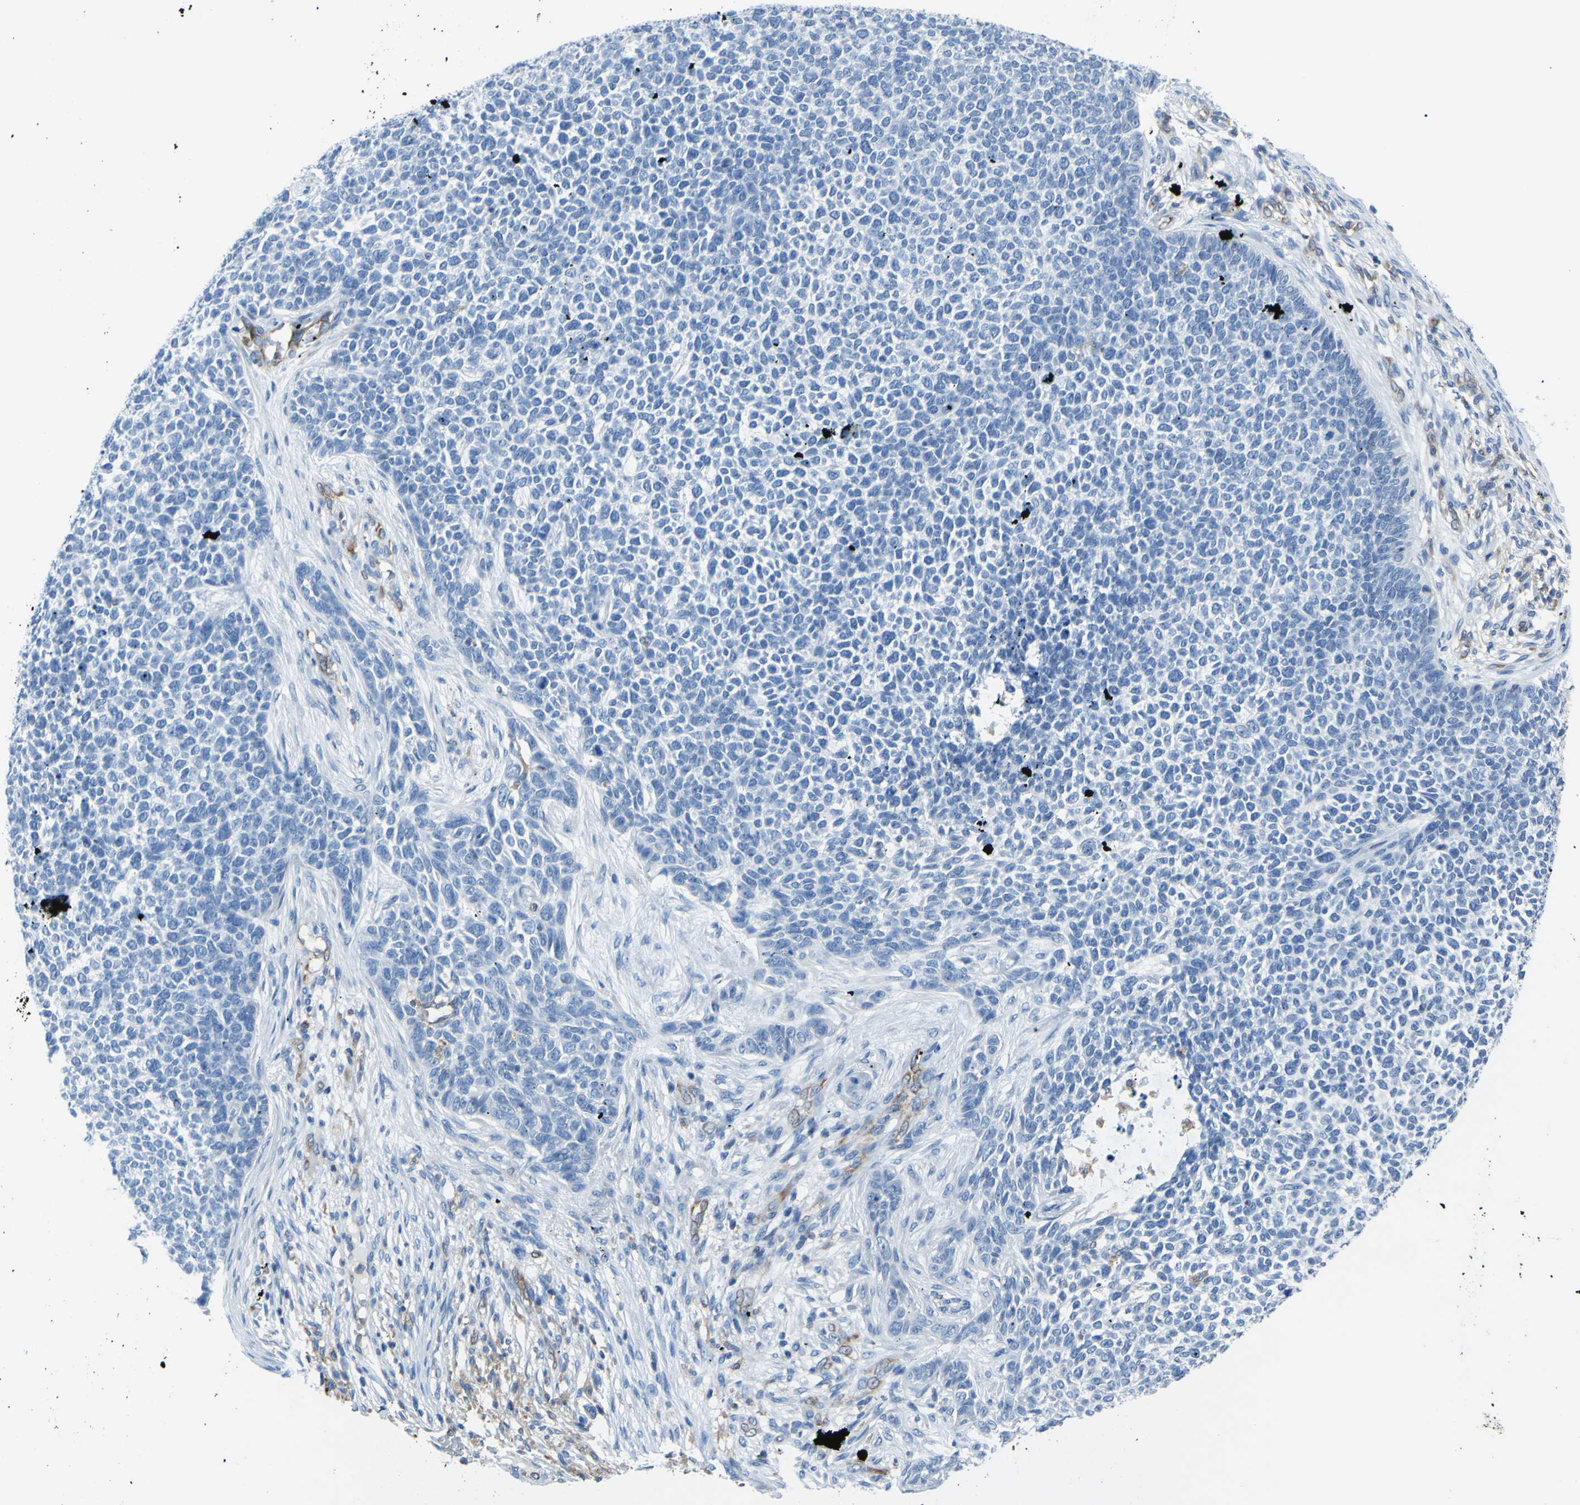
{"staining": {"intensity": "negative", "quantity": "none", "location": "none"}, "tissue": "skin cancer", "cell_type": "Tumor cells", "image_type": "cancer", "snomed": [{"axis": "morphology", "description": "Basal cell carcinoma"}, {"axis": "topography", "description": "Skin"}], "caption": "The IHC image has no significant positivity in tumor cells of skin basal cell carcinoma tissue.", "gene": "MGST2", "patient": {"sex": "female", "age": 84}}